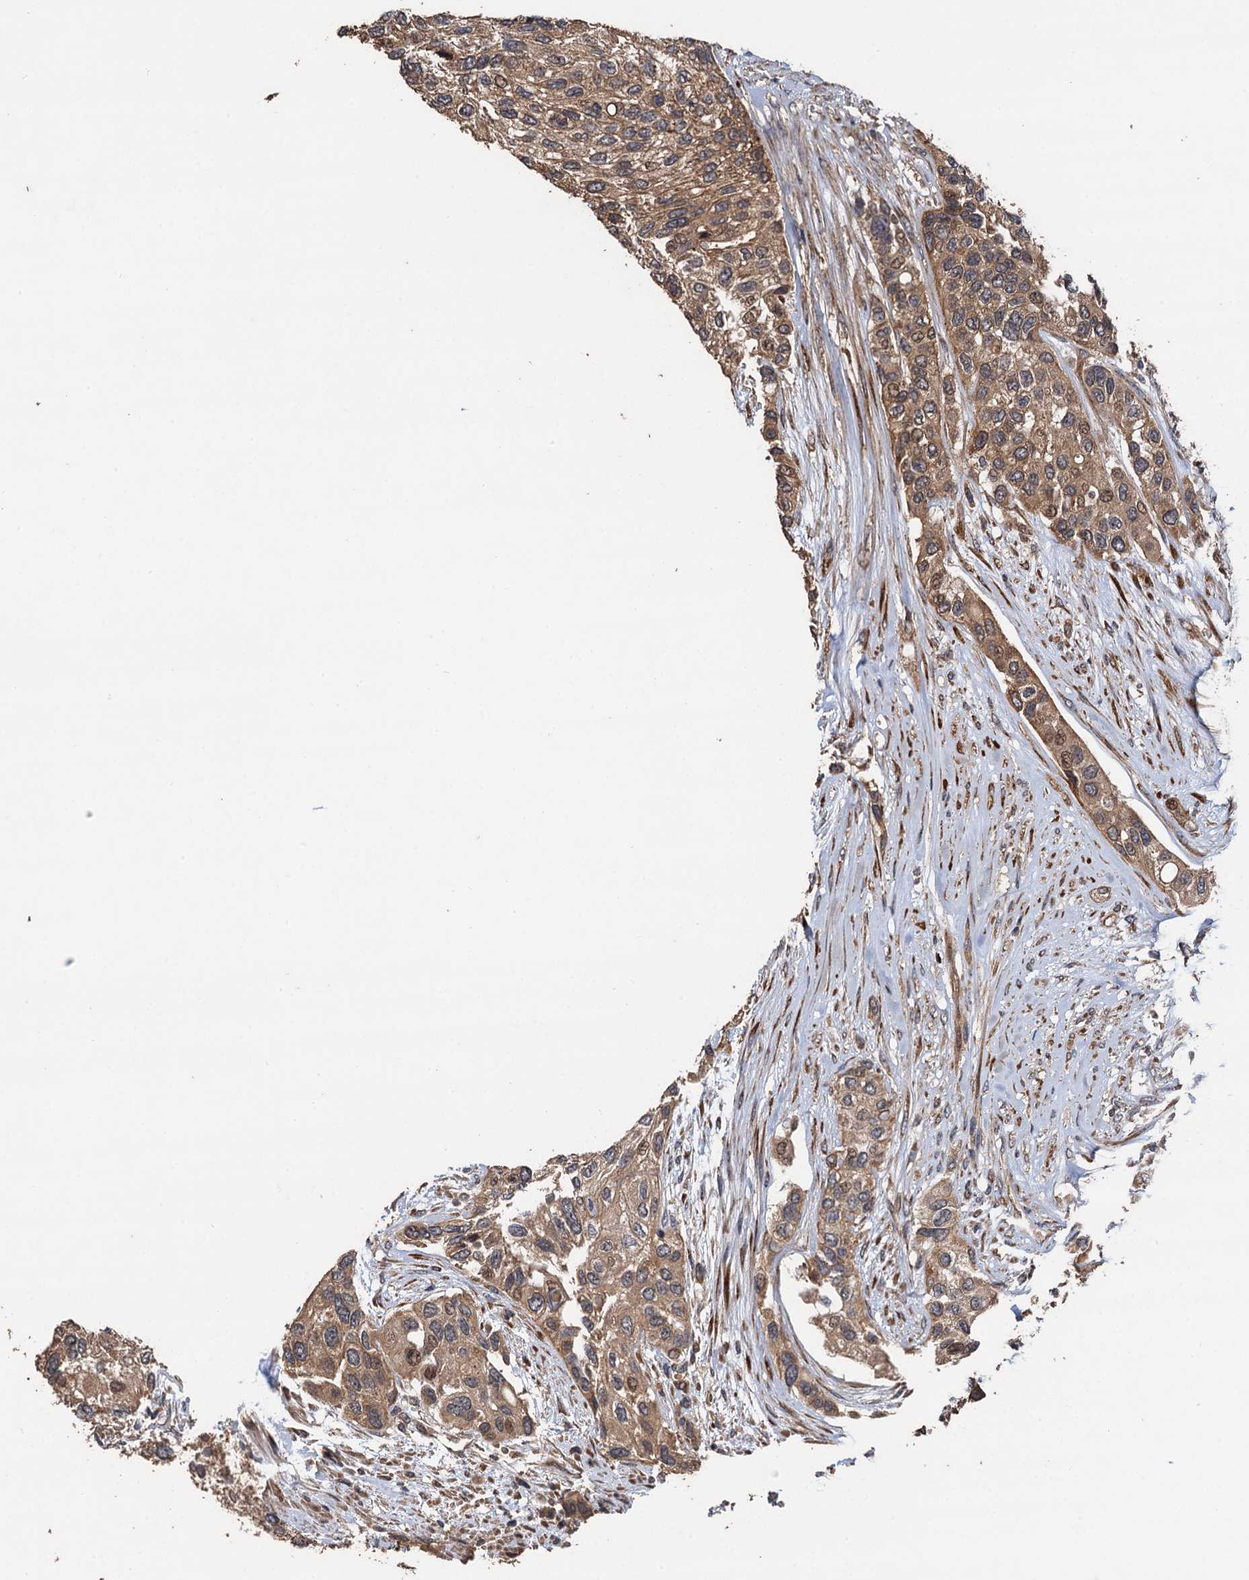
{"staining": {"intensity": "moderate", "quantity": ">75%", "location": "cytoplasmic/membranous,nuclear"}, "tissue": "urothelial cancer", "cell_type": "Tumor cells", "image_type": "cancer", "snomed": [{"axis": "morphology", "description": "Normal tissue, NOS"}, {"axis": "morphology", "description": "Urothelial carcinoma, High grade"}, {"axis": "topography", "description": "Vascular tissue"}, {"axis": "topography", "description": "Urinary bladder"}], "caption": "A medium amount of moderate cytoplasmic/membranous and nuclear staining is present in about >75% of tumor cells in urothelial cancer tissue.", "gene": "TMEM39B", "patient": {"sex": "female", "age": 56}}